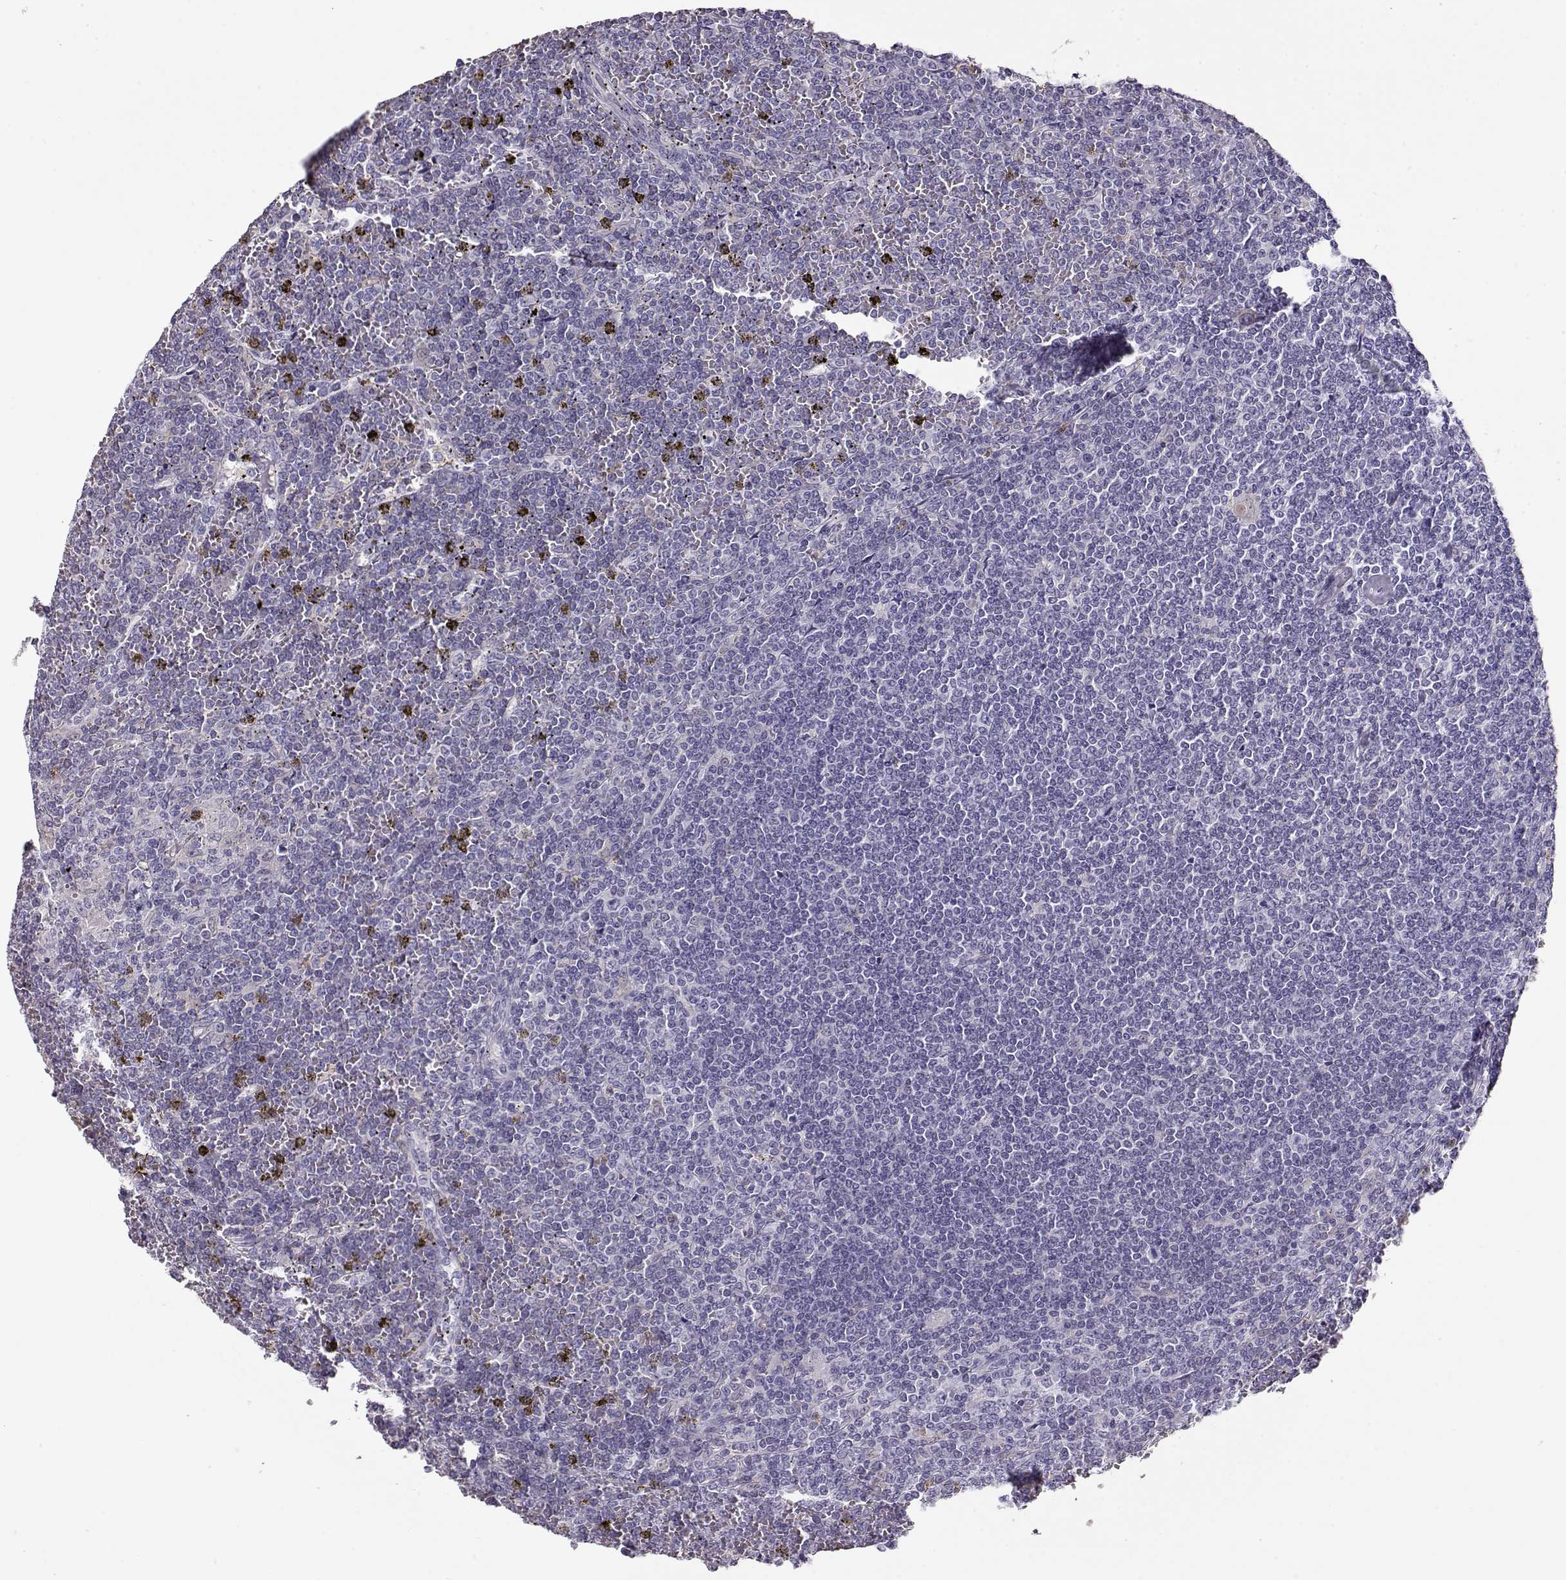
{"staining": {"intensity": "negative", "quantity": "none", "location": "none"}, "tissue": "lymphoma", "cell_type": "Tumor cells", "image_type": "cancer", "snomed": [{"axis": "morphology", "description": "Malignant lymphoma, non-Hodgkin's type, Low grade"}, {"axis": "topography", "description": "Spleen"}], "caption": "Tumor cells show no significant expression in lymphoma.", "gene": "CCR8", "patient": {"sex": "female", "age": 19}}